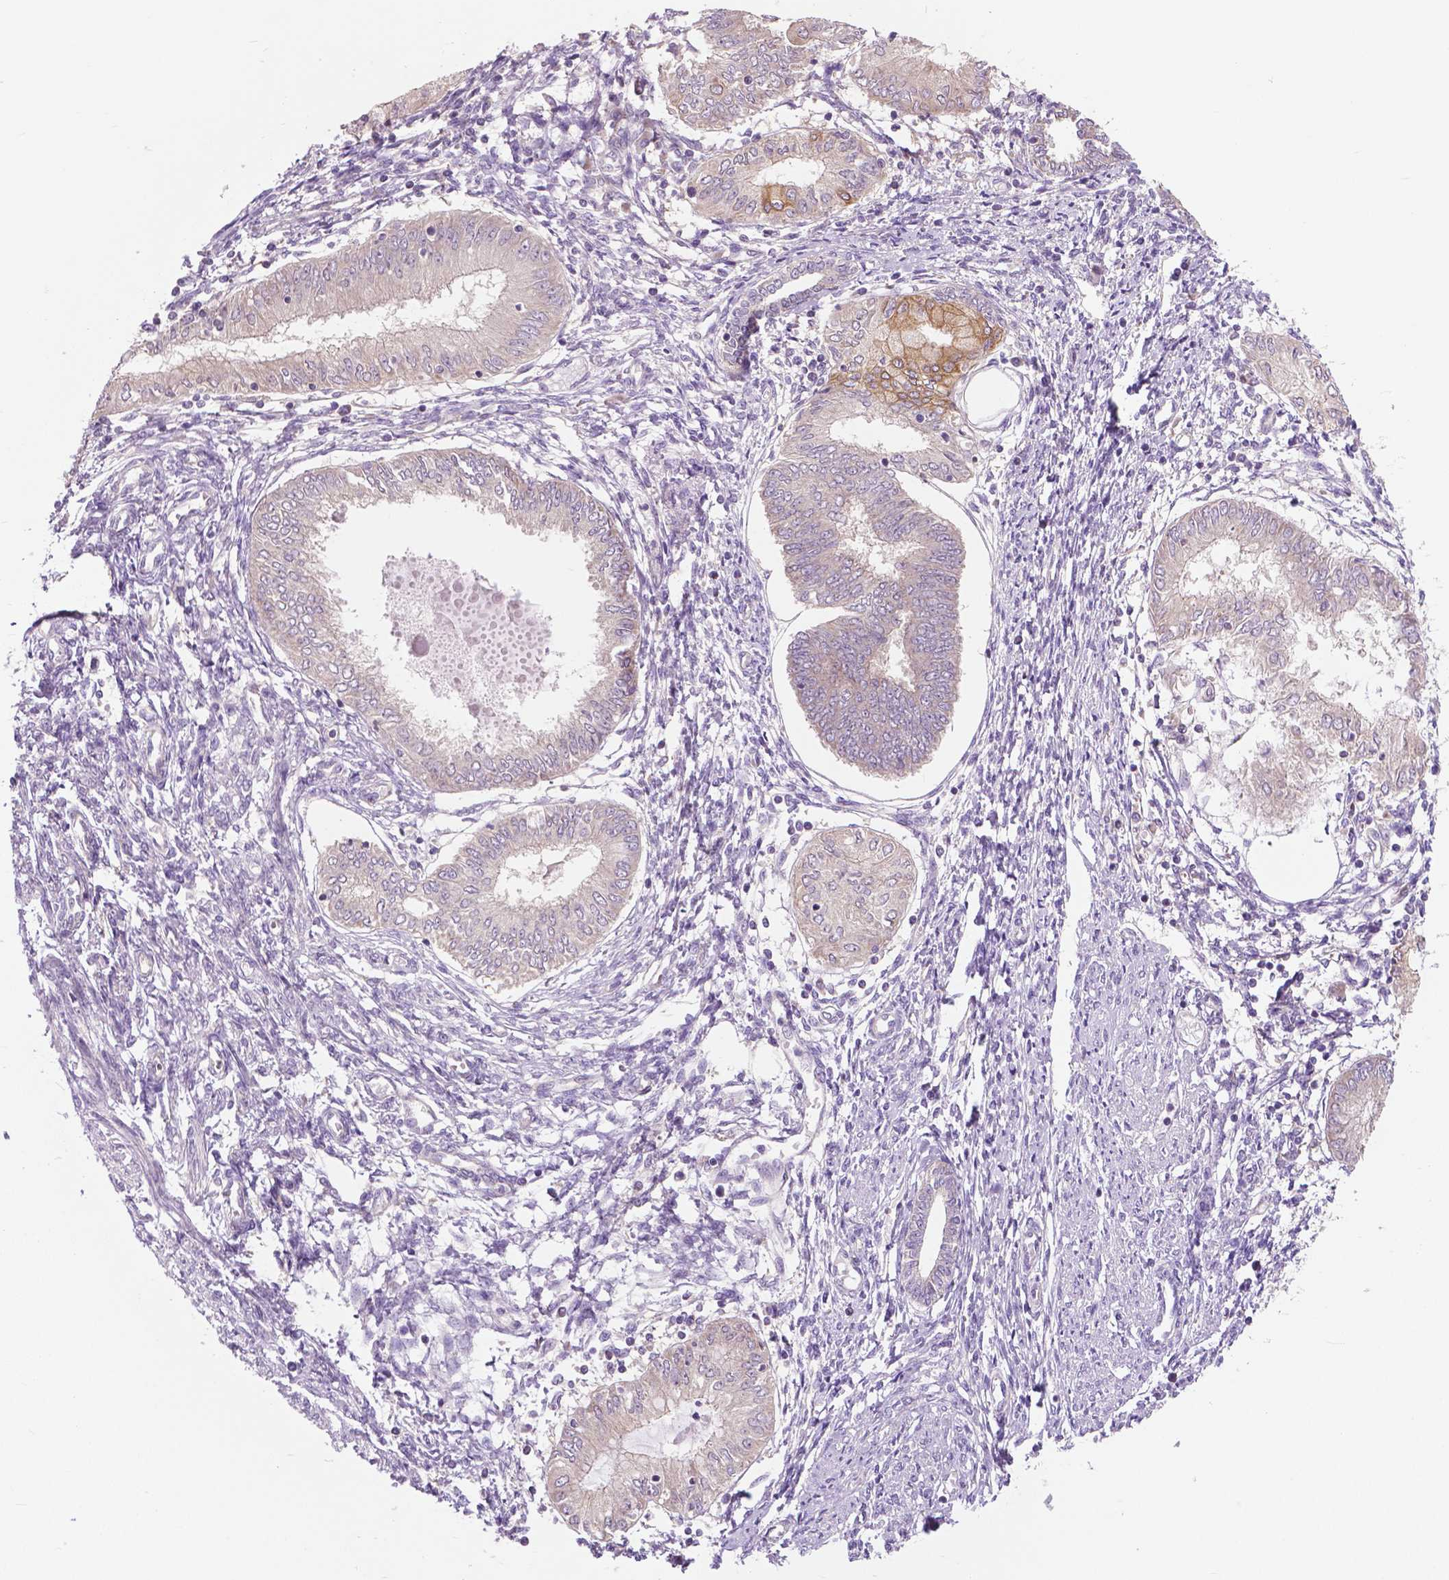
{"staining": {"intensity": "negative", "quantity": "none", "location": "none"}, "tissue": "endometrial cancer", "cell_type": "Tumor cells", "image_type": "cancer", "snomed": [{"axis": "morphology", "description": "Adenocarcinoma, NOS"}, {"axis": "topography", "description": "Endometrium"}], "caption": "Tumor cells are negative for protein expression in human endometrial cancer (adenocarcinoma).", "gene": "MZT1", "patient": {"sex": "female", "age": 68}}